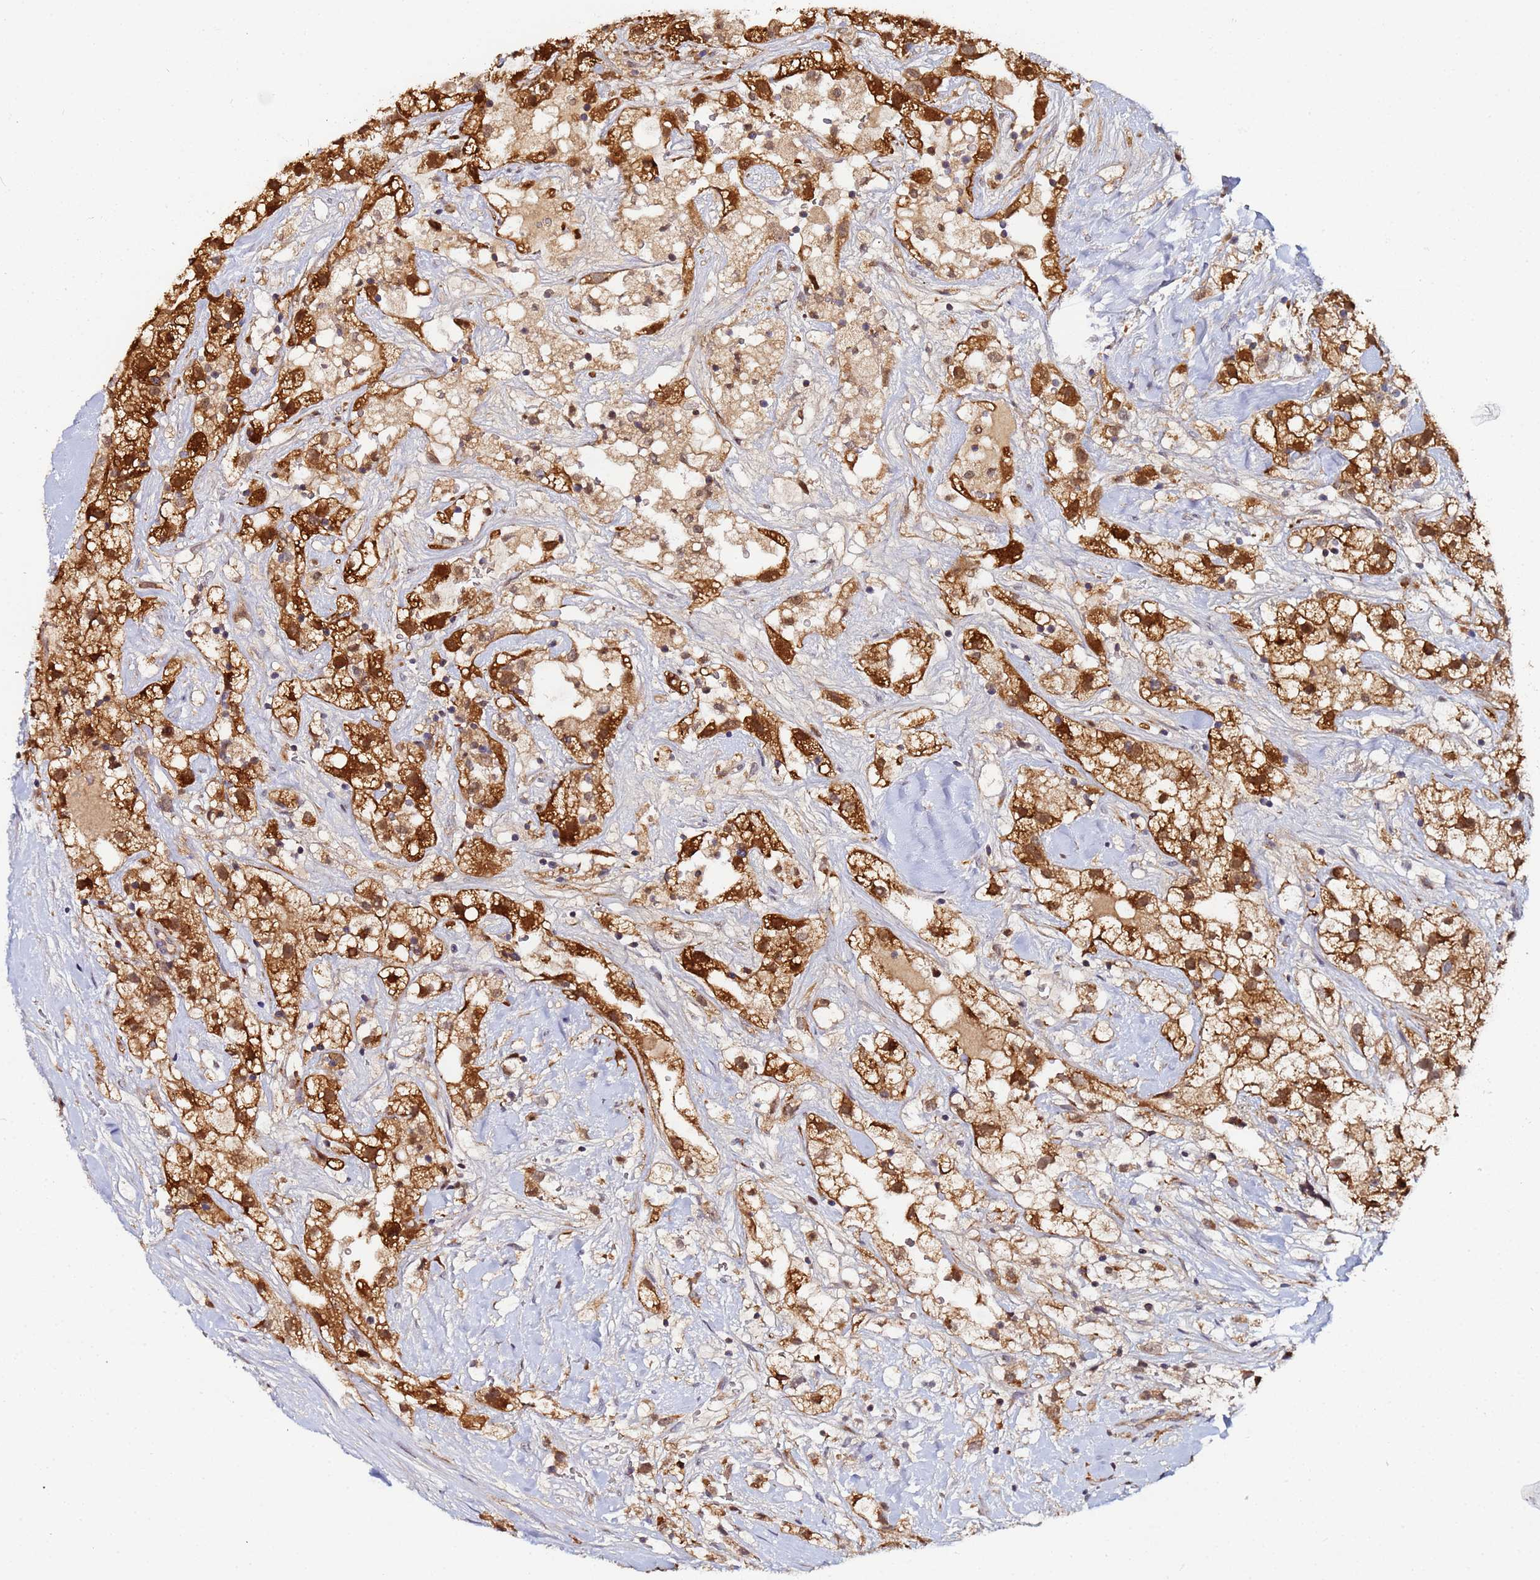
{"staining": {"intensity": "strong", "quantity": ">75%", "location": "cytoplasmic/membranous,nuclear"}, "tissue": "renal cancer", "cell_type": "Tumor cells", "image_type": "cancer", "snomed": [{"axis": "morphology", "description": "Adenocarcinoma, NOS"}, {"axis": "topography", "description": "Kidney"}], "caption": "Renal cancer was stained to show a protein in brown. There is high levels of strong cytoplasmic/membranous and nuclear expression in about >75% of tumor cells.", "gene": "CCDC127", "patient": {"sex": "male", "age": 59}}